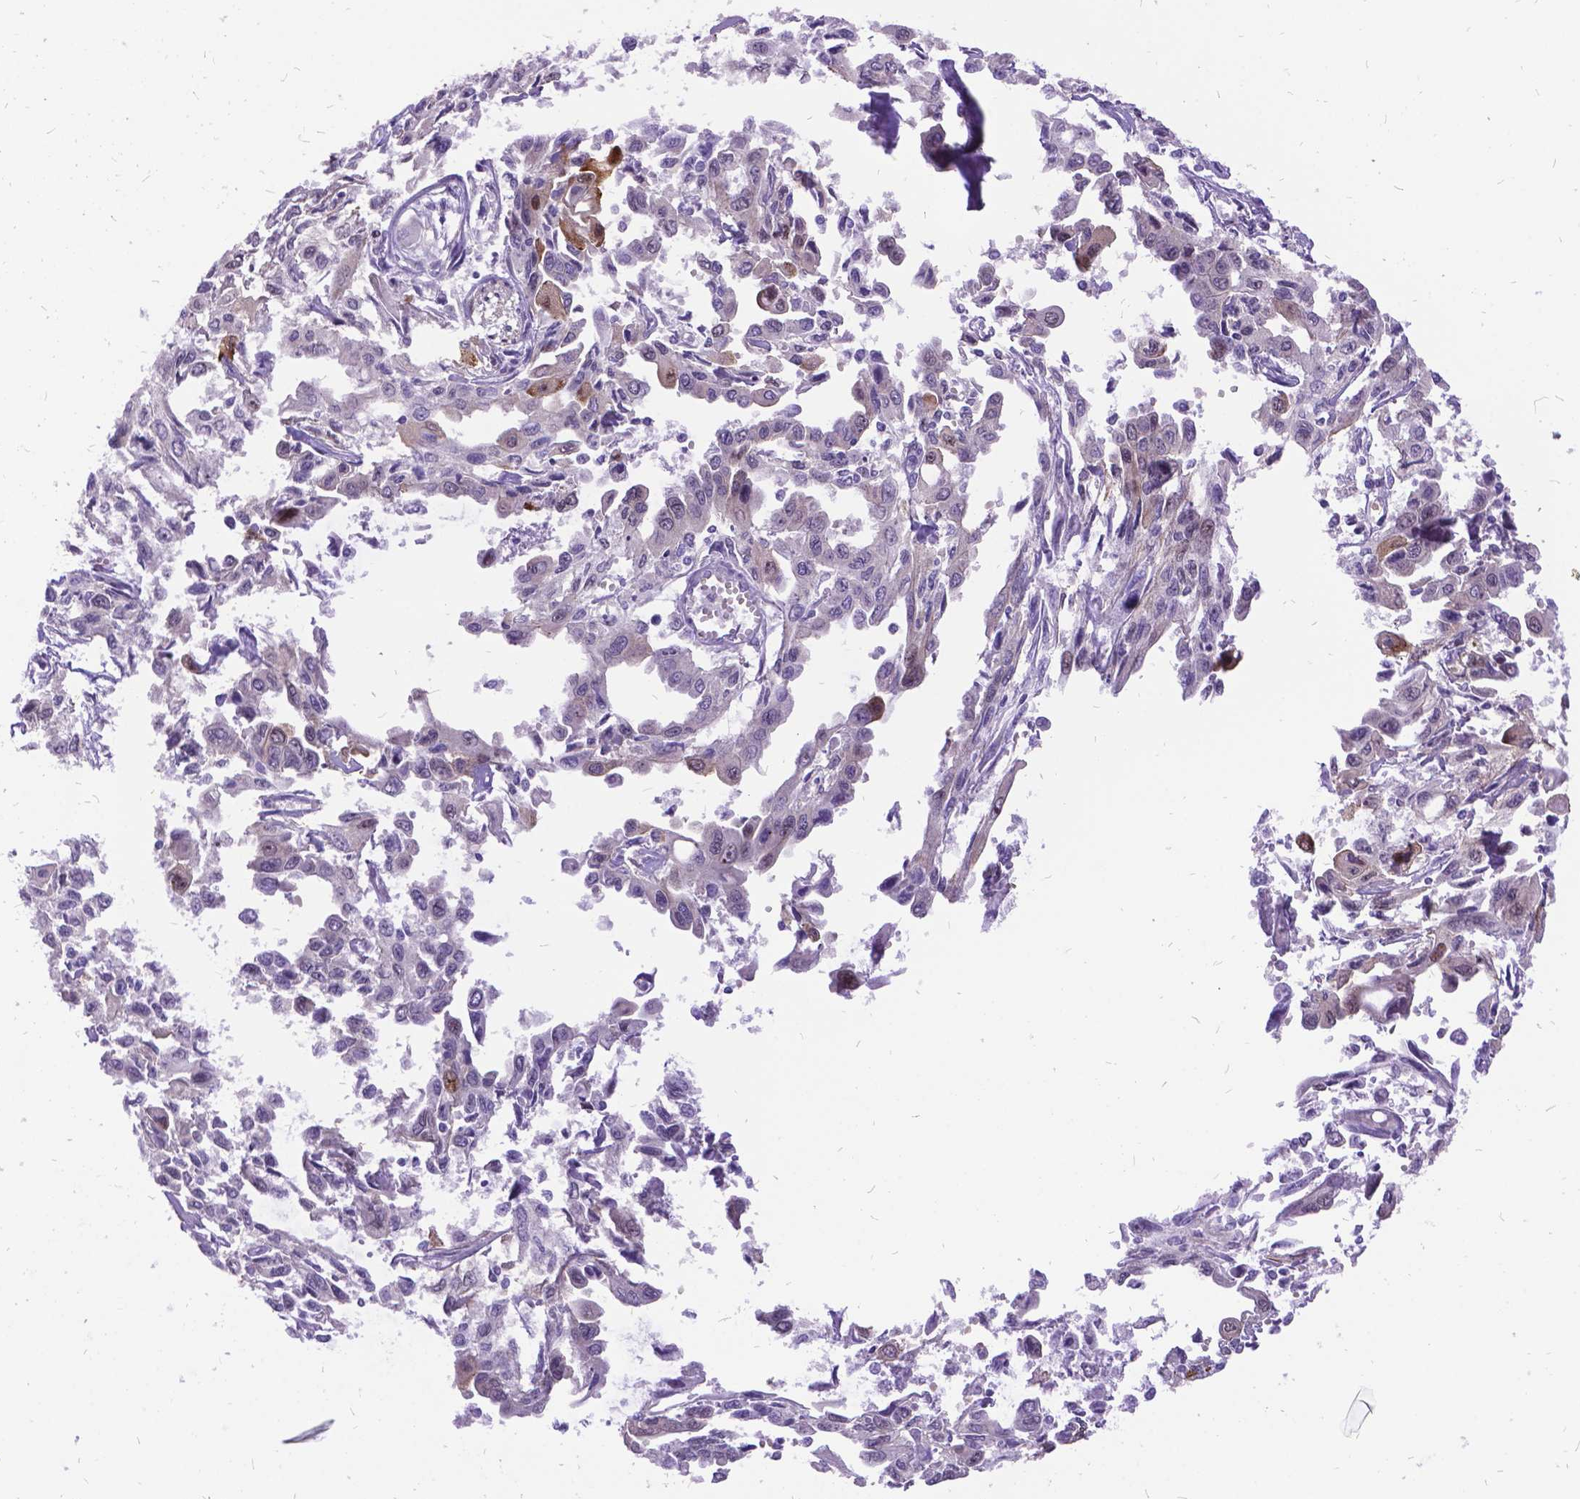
{"staining": {"intensity": "negative", "quantity": "none", "location": "none"}, "tissue": "pancreatic cancer", "cell_type": "Tumor cells", "image_type": "cancer", "snomed": [{"axis": "morphology", "description": "Adenocarcinoma, NOS"}, {"axis": "topography", "description": "Pancreas"}], "caption": "The histopathology image demonstrates no significant staining in tumor cells of pancreatic cancer. The staining is performed using DAB (3,3'-diaminobenzidine) brown chromogen with nuclei counter-stained in using hematoxylin.", "gene": "GRB7", "patient": {"sex": "female", "age": 55}}